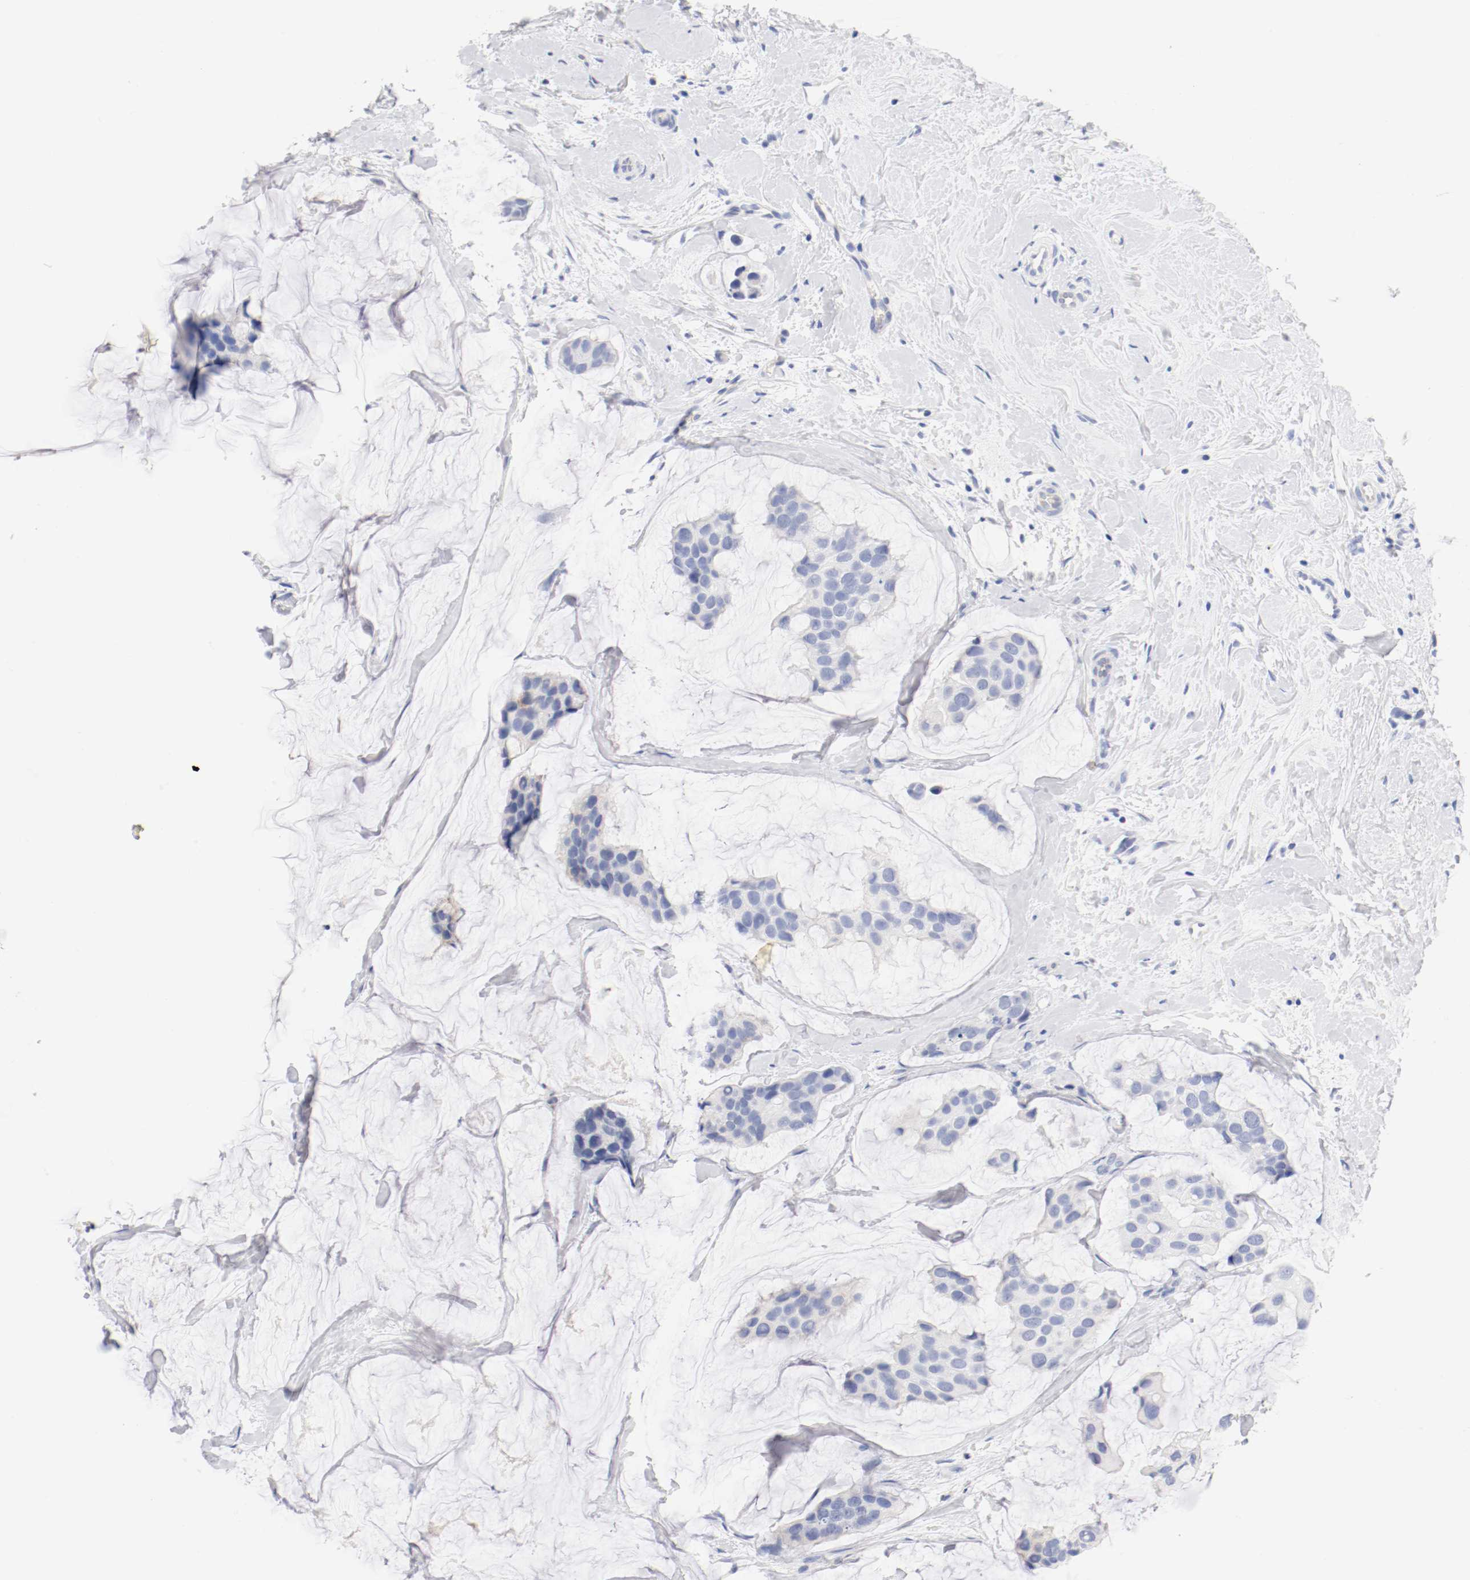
{"staining": {"intensity": "negative", "quantity": "none", "location": "none"}, "tissue": "breast cancer", "cell_type": "Tumor cells", "image_type": "cancer", "snomed": [{"axis": "morphology", "description": "Normal tissue, NOS"}, {"axis": "morphology", "description": "Duct carcinoma"}, {"axis": "topography", "description": "Breast"}], "caption": "Breast infiltrating ductal carcinoma stained for a protein using immunohistochemistry exhibits no staining tumor cells.", "gene": "HOMER1", "patient": {"sex": "female", "age": 50}}